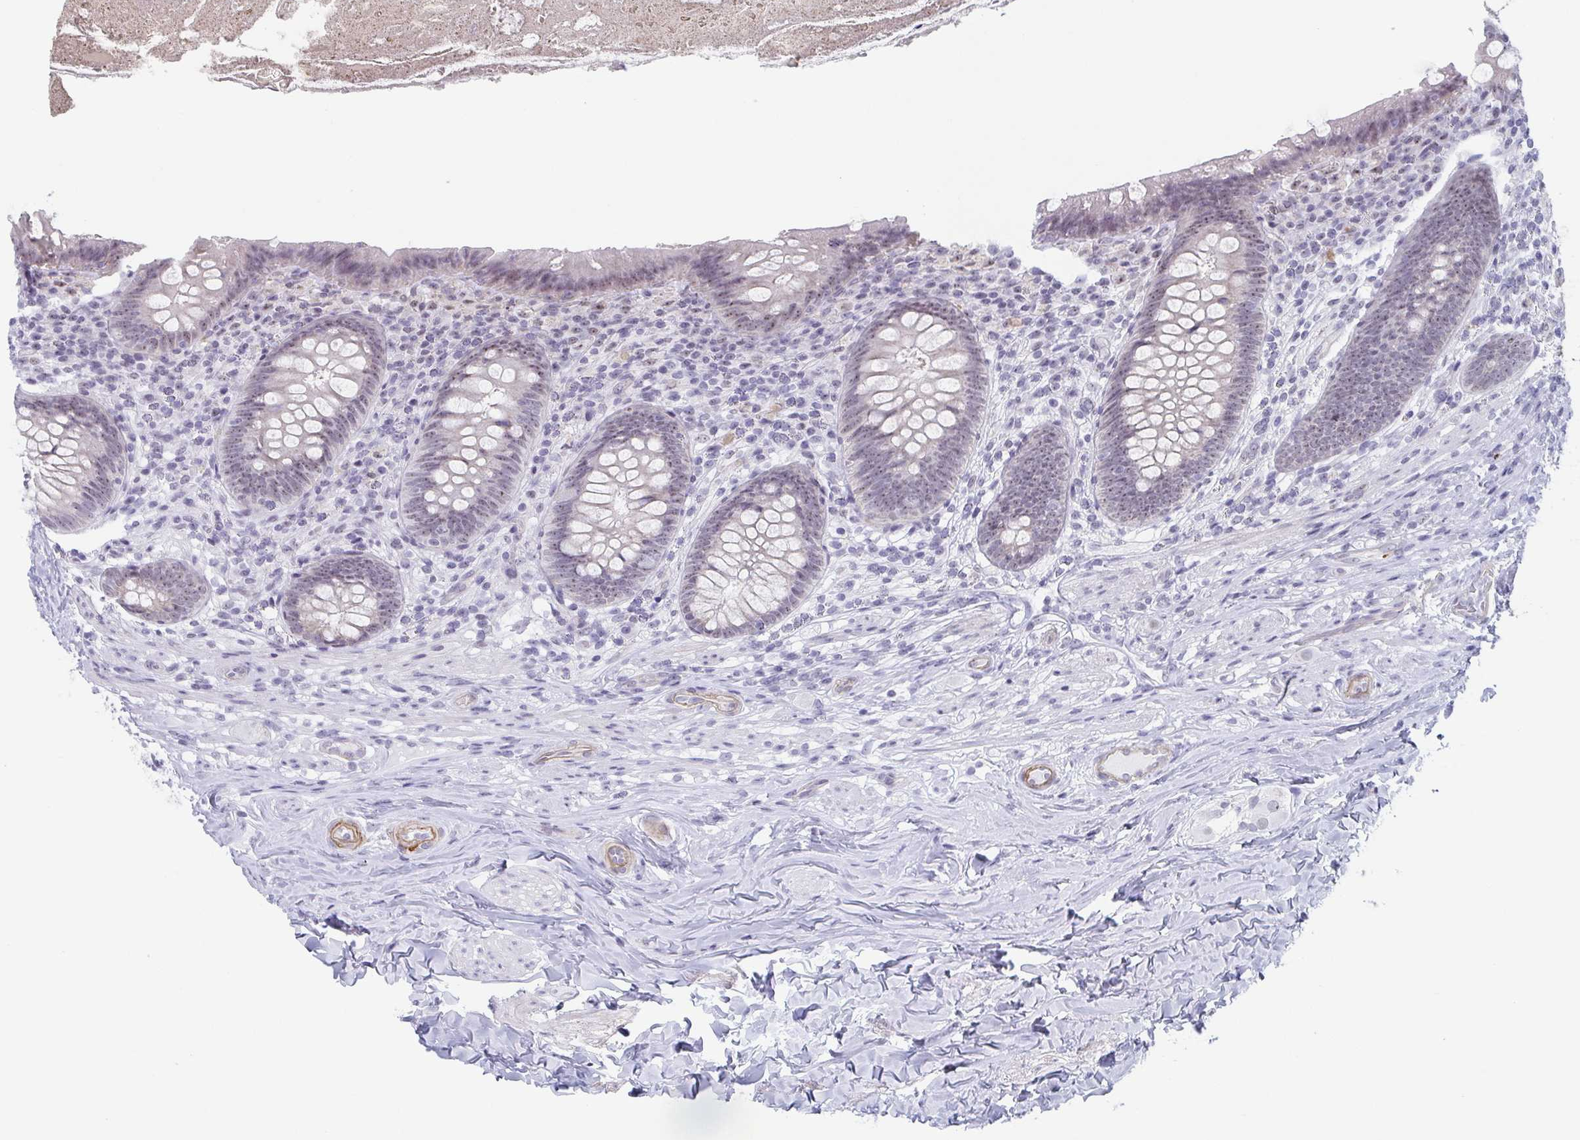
{"staining": {"intensity": "weak", "quantity": "<25%", "location": "nuclear"}, "tissue": "appendix", "cell_type": "Glandular cells", "image_type": "normal", "snomed": [{"axis": "morphology", "description": "Normal tissue, NOS"}, {"axis": "topography", "description": "Appendix"}], "caption": "Immunohistochemistry (IHC) of normal human appendix reveals no expression in glandular cells. (DAB (3,3'-diaminobenzidine) immunohistochemistry, high magnification).", "gene": "EXOSC7", "patient": {"sex": "male", "age": 47}}